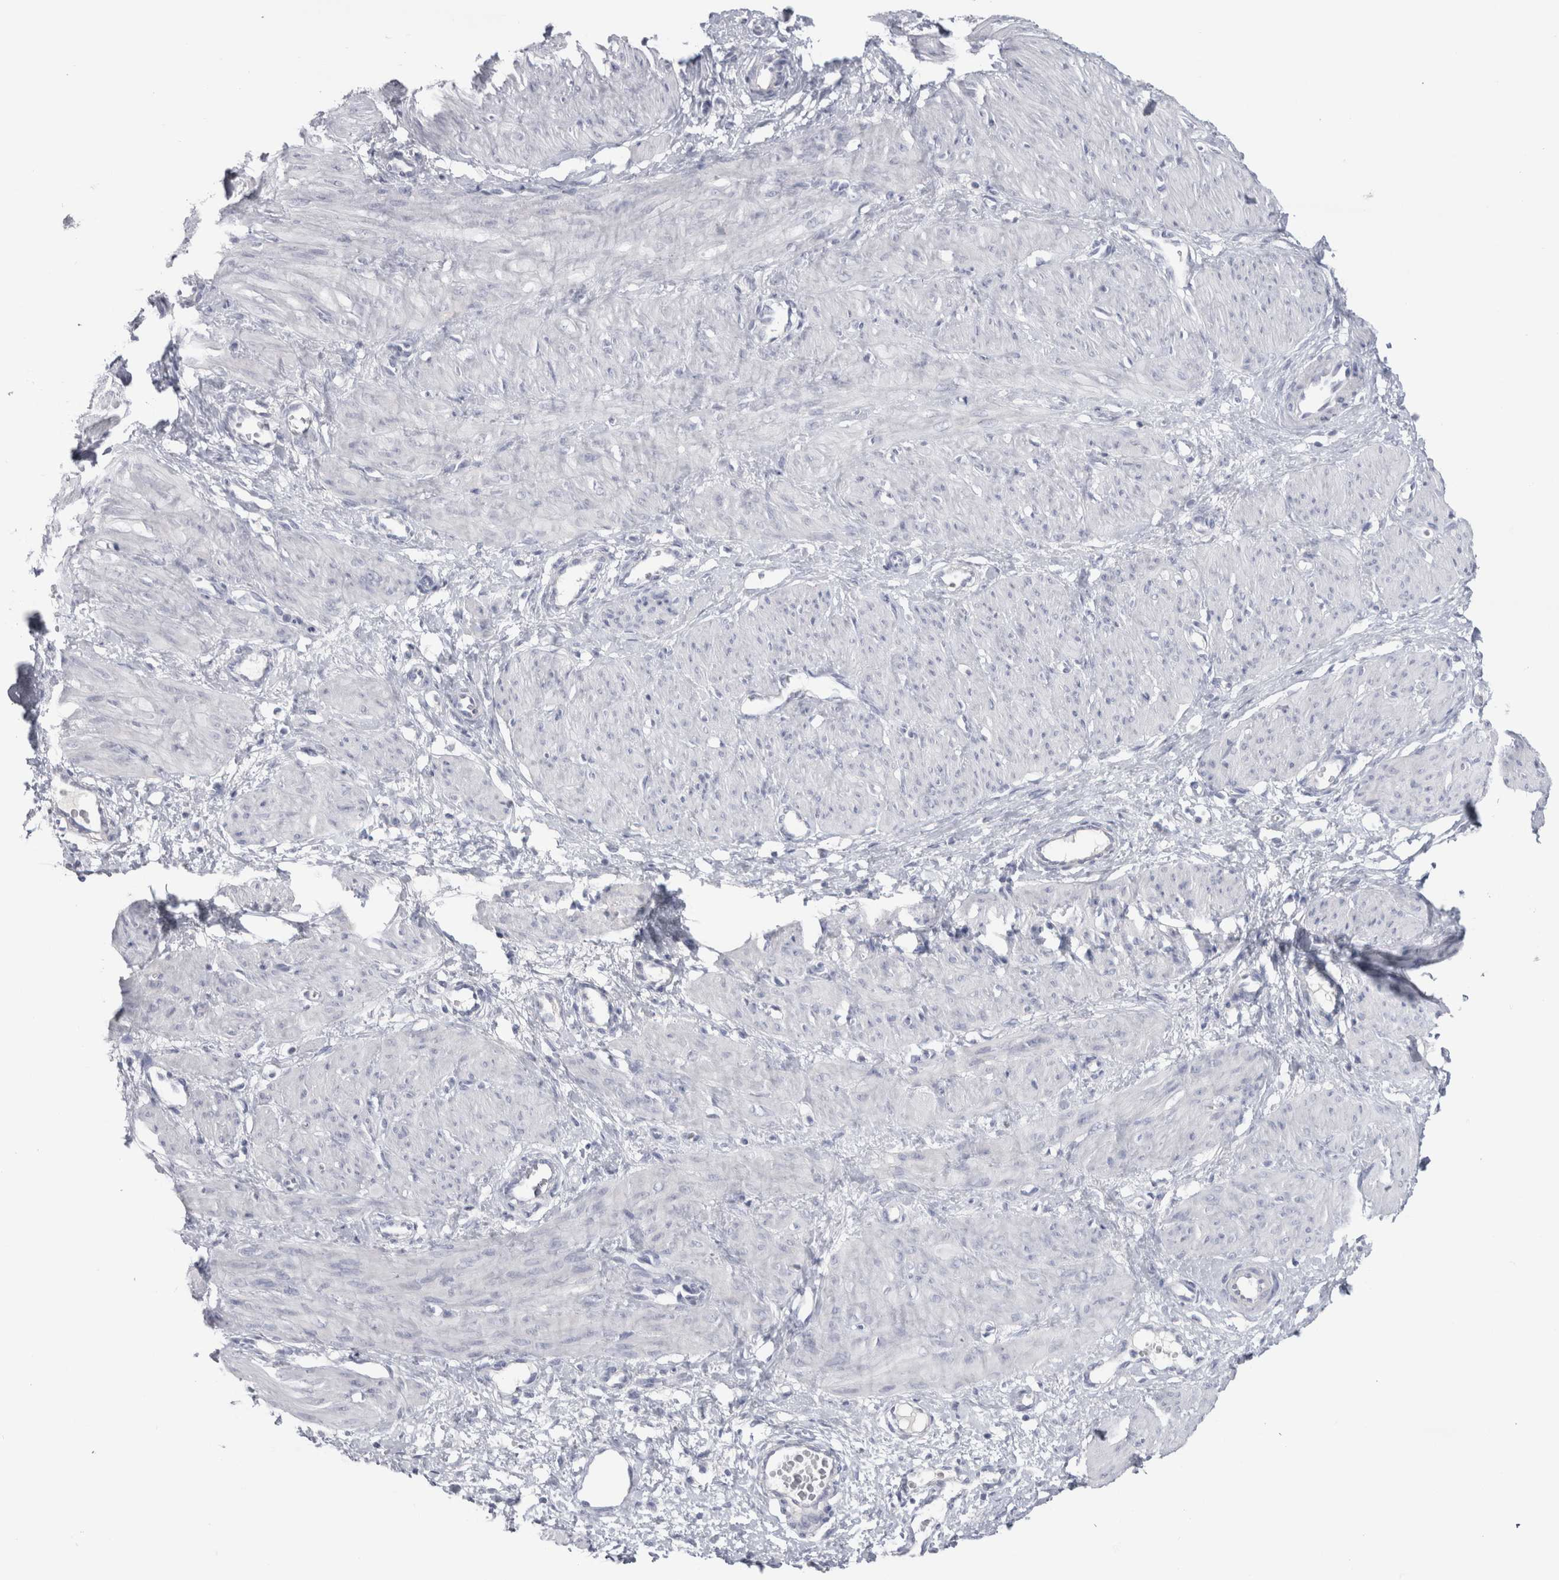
{"staining": {"intensity": "negative", "quantity": "none", "location": "none"}, "tissue": "smooth muscle", "cell_type": "Smooth muscle cells", "image_type": "normal", "snomed": [{"axis": "morphology", "description": "Normal tissue, NOS"}, {"axis": "topography", "description": "Endometrium"}], "caption": "This is a photomicrograph of immunohistochemistry staining of benign smooth muscle, which shows no staining in smooth muscle cells.", "gene": "CDH17", "patient": {"sex": "female", "age": 33}}